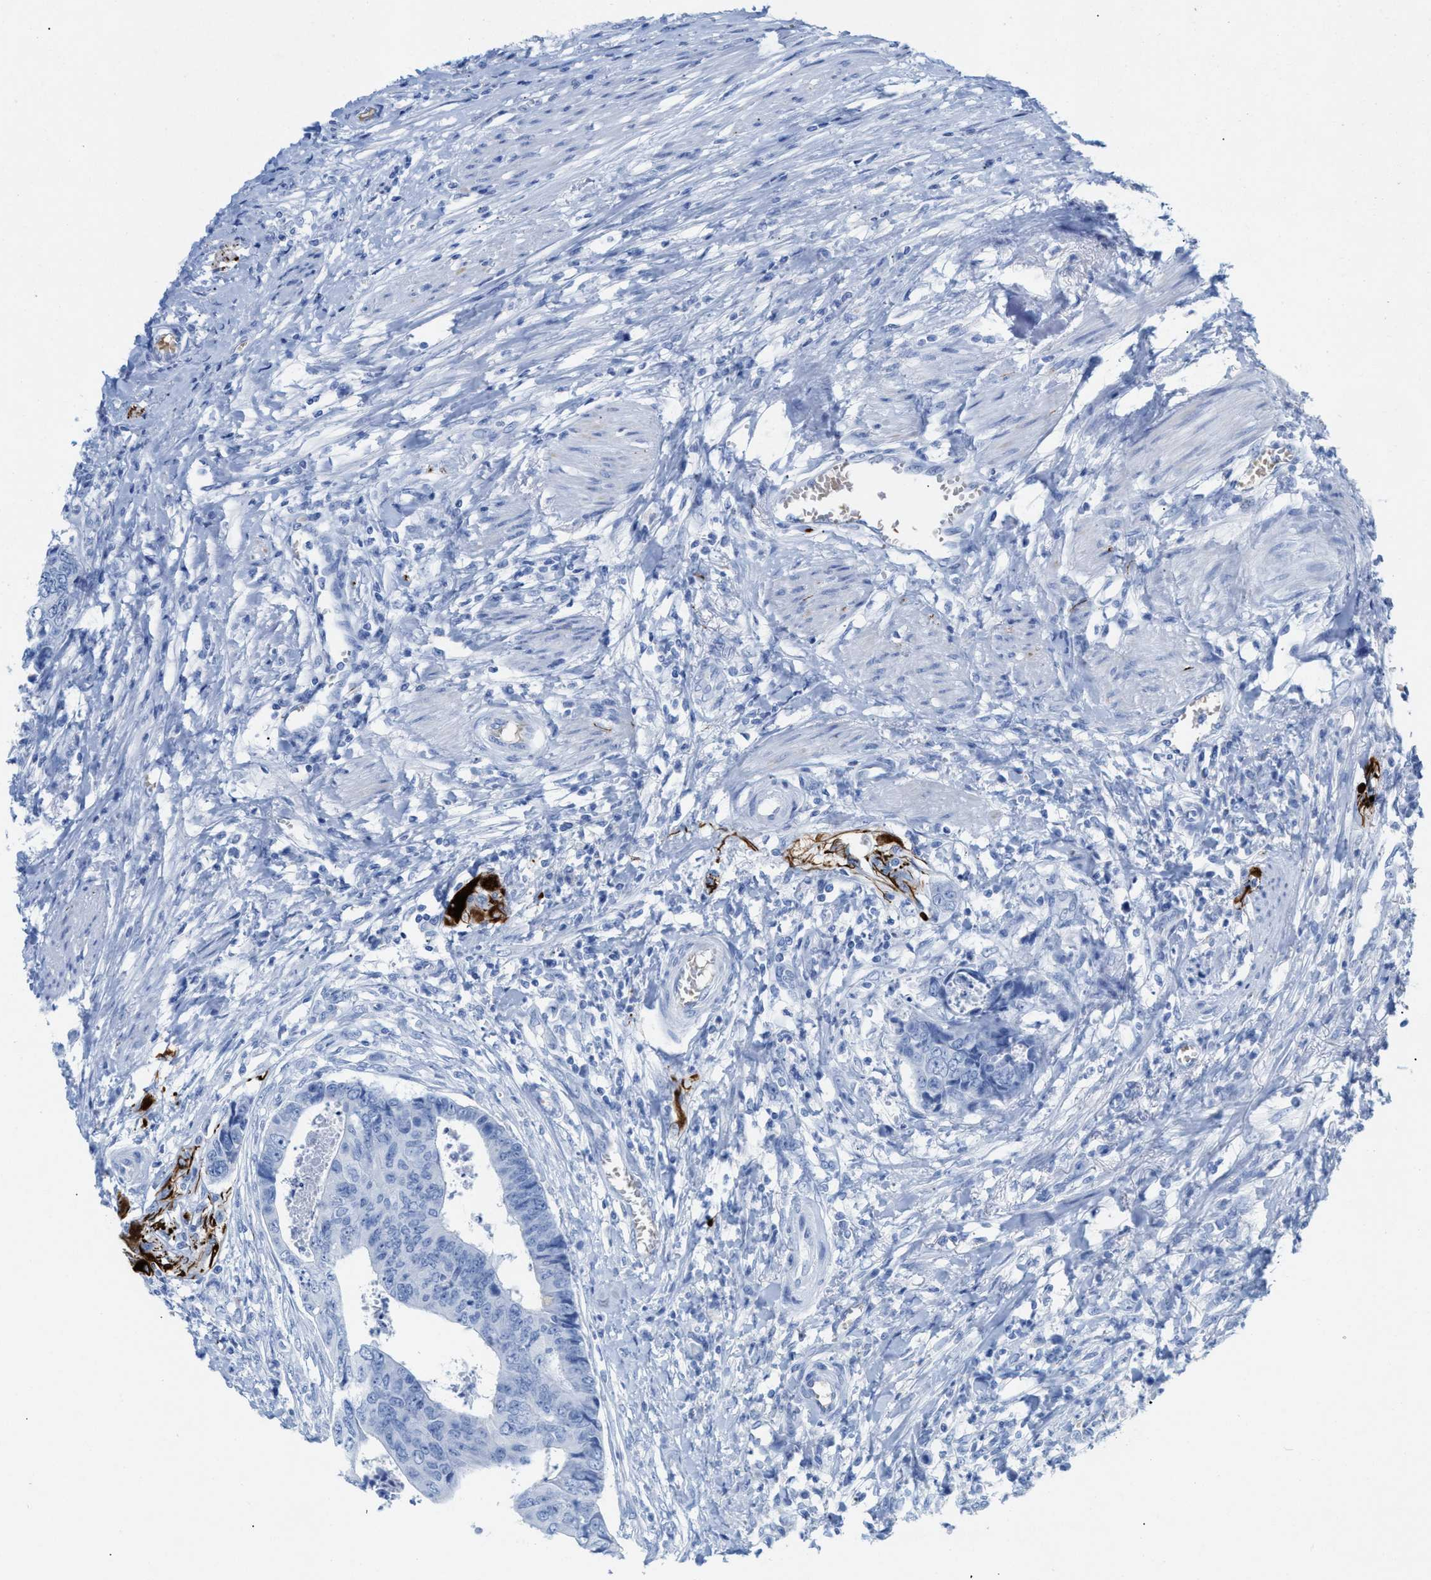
{"staining": {"intensity": "negative", "quantity": "none", "location": "none"}, "tissue": "colorectal cancer", "cell_type": "Tumor cells", "image_type": "cancer", "snomed": [{"axis": "morphology", "description": "Adenocarcinoma, NOS"}, {"axis": "topography", "description": "Rectum"}], "caption": "Human colorectal cancer stained for a protein using immunohistochemistry demonstrates no staining in tumor cells.", "gene": "ANKFN1", "patient": {"sex": "male", "age": 84}}